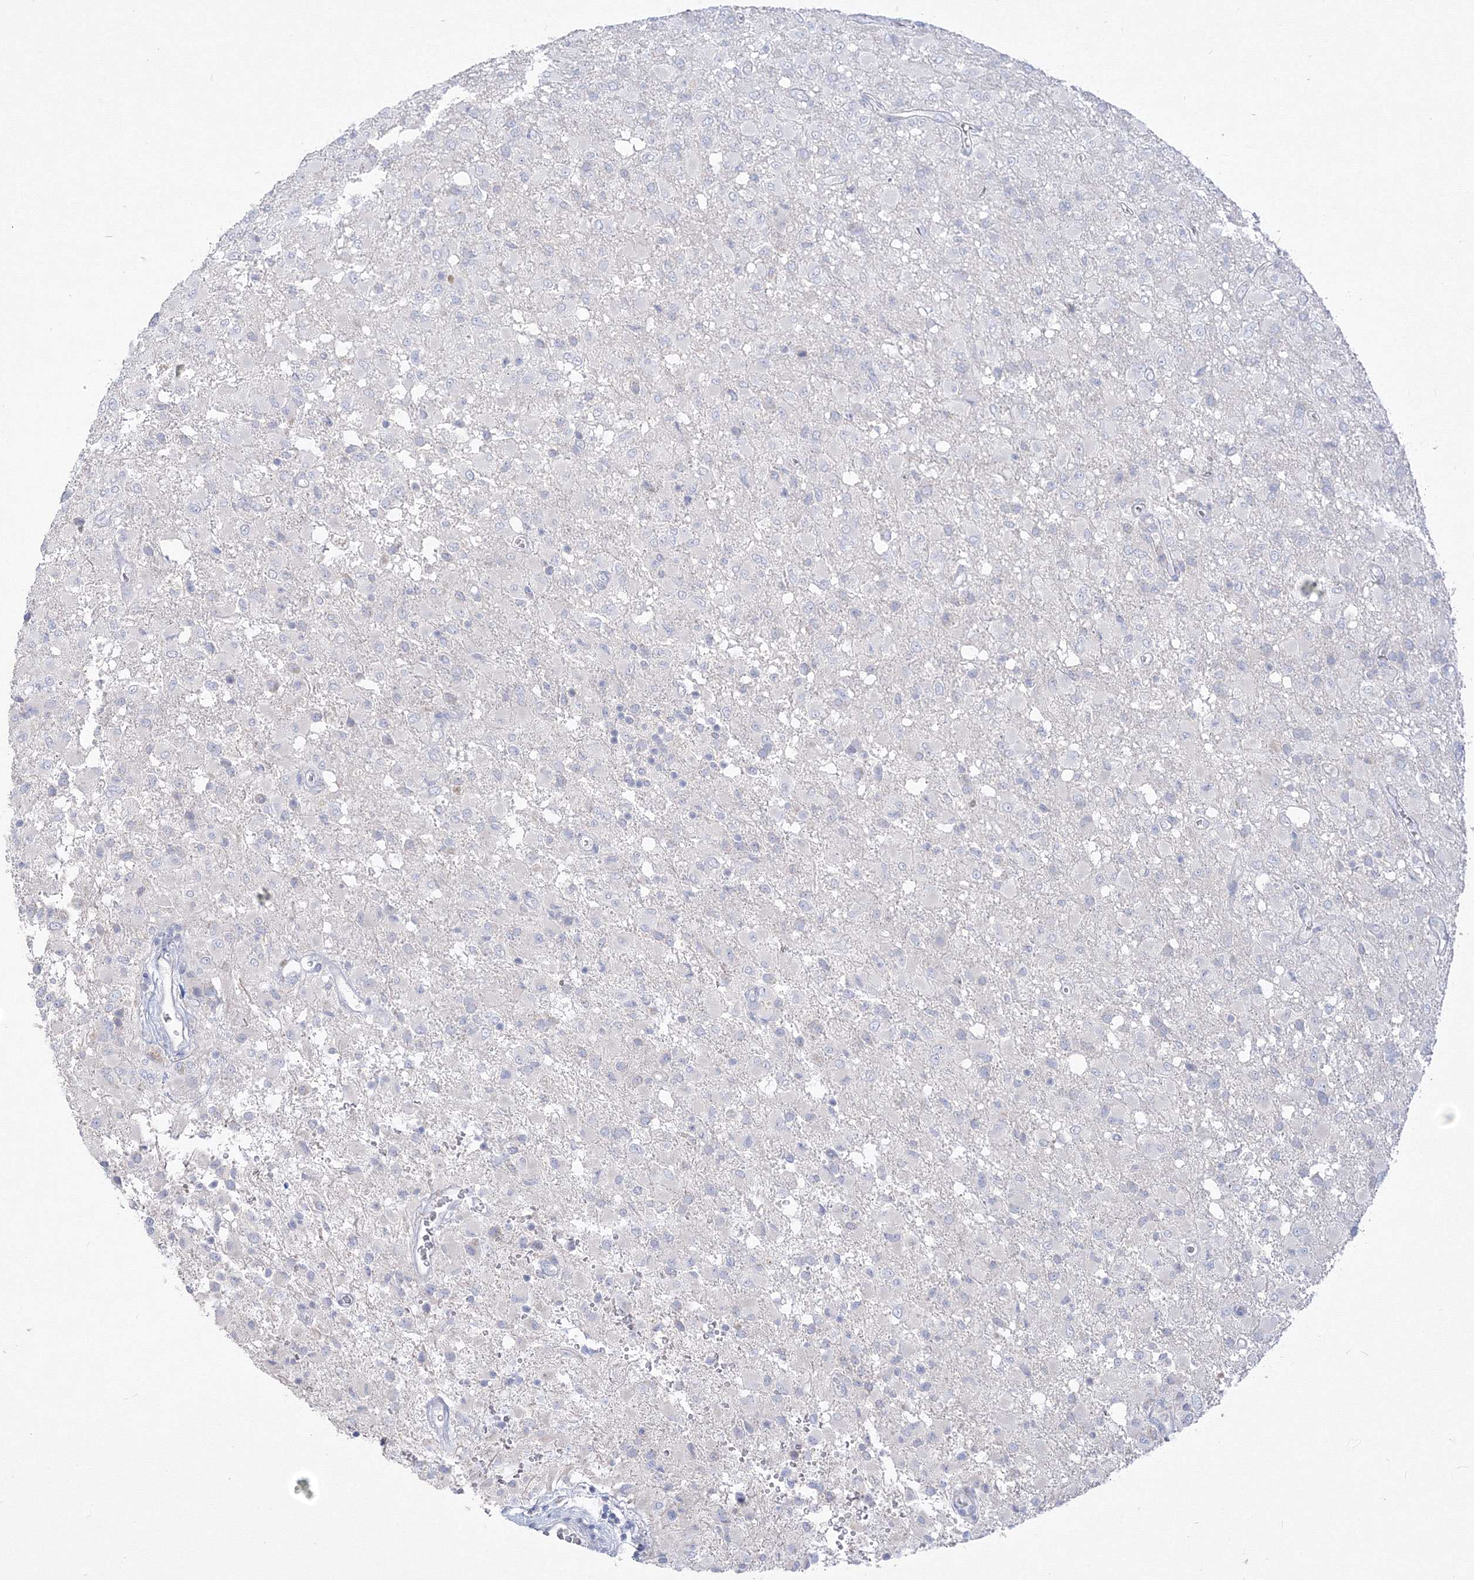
{"staining": {"intensity": "negative", "quantity": "none", "location": "none"}, "tissue": "glioma", "cell_type": "Tumor cells", "image_type": "cancer", "snomed": [{"axis": "morphology", "description": "Glioma, malignant, High grade"}, {"axis": "topography", "description": "Brain"}], "caption": "High power microscopy histopathology image of an immunohistochemistry image of glioma, revealing no significant staining in tumor cells. (DAB (3,3'-diaminobenzidine) immunohistochemistry (IHC) with hematoxylin counter stain).", "gene": "FBXL8", "patient": {"sex": "female", "age": 57}}